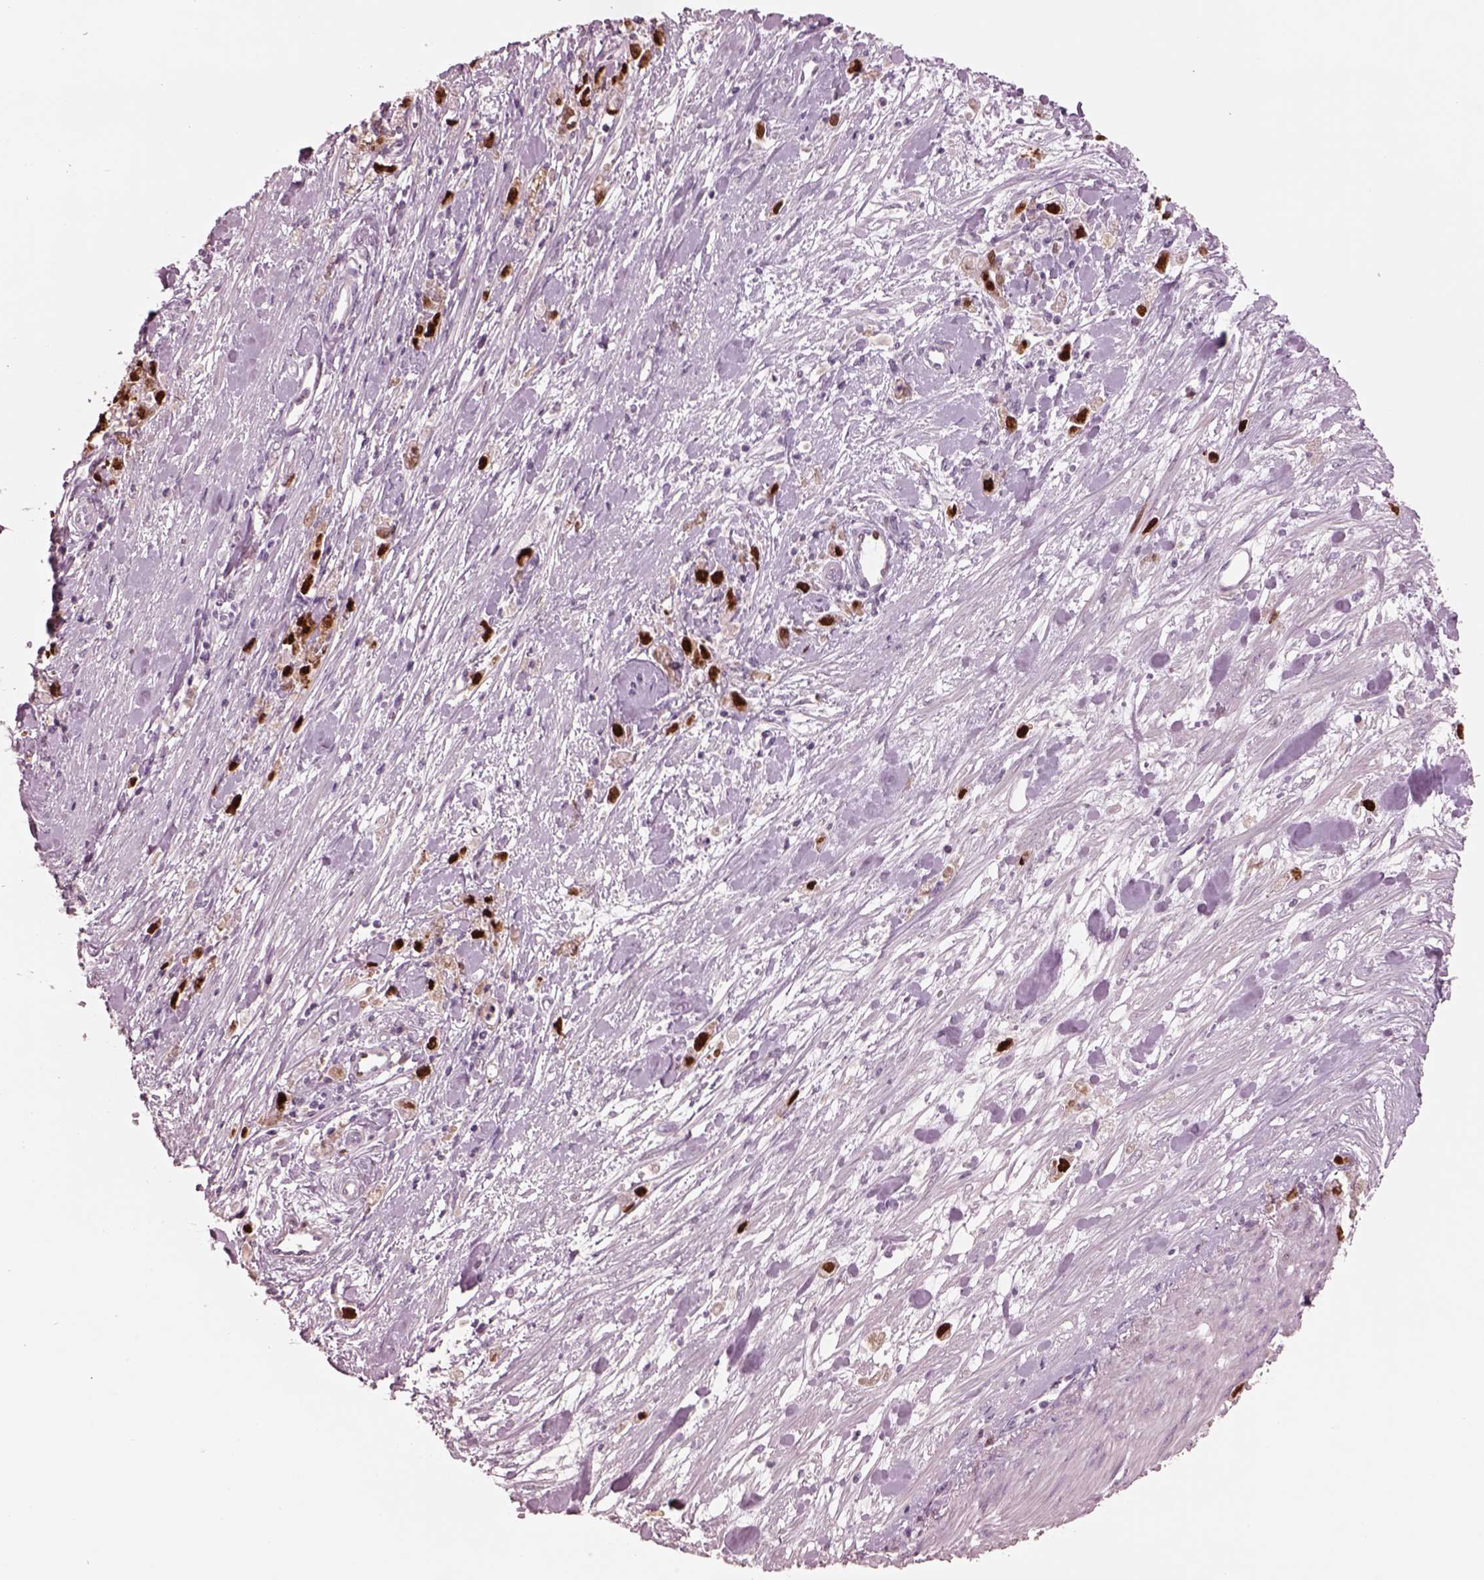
{"staining": {"intensity": "strong", "quantity": ">75%", "location": "nuclear"}, "tissue": "stomach cancer", "cell_type": "Tumor cells", "image_type": "cancer", "snomed": [{"axis": "morphology", "description": "Adenocarcinoma, NOS"}, {"axis": "topography", "description": "Stomach"}], "caption": "Stomach adenocarcinoma stained for a protein (brown) demonstrates strong nuclear positive positivity in approximately >75% of tumor cells.", "gene": "SOX9", "patient": {"sex": "female", "age": 59}}